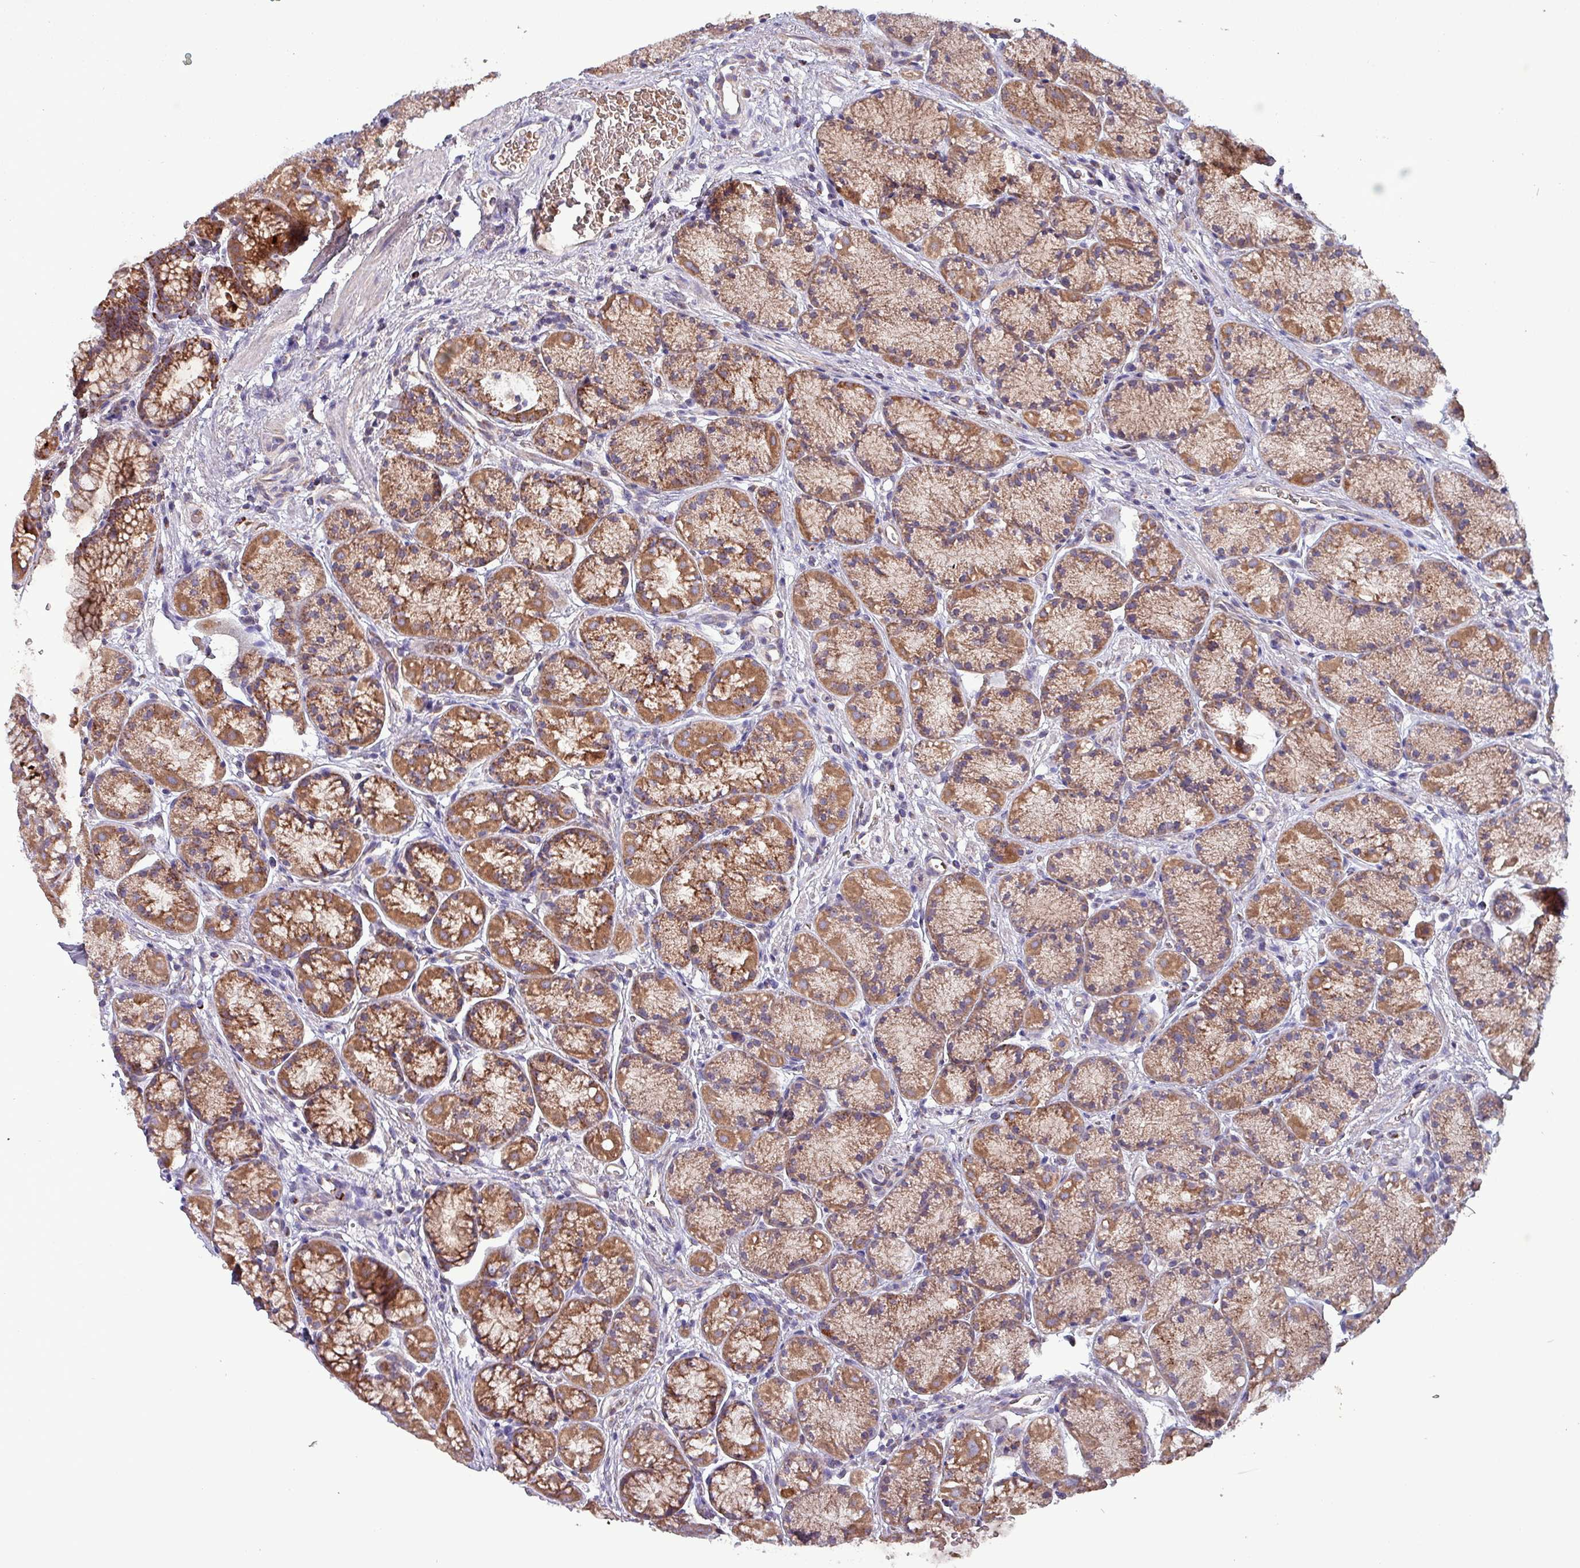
{"staining": {"intensity": "moderate", "quantity": ">75%", "location": "cytoplasmic/membranous"}, "tissue": "stomach", "cell_type": "Glandular cells", "image_type": "normal", "snomed": [{"axis": "morphology", "description": "Normal tissue, NOS"}, {"axis": "topography", "description": "Stomach"}], "caption": "The image reveals immunohistochemical staining of unremarkable stomach. There is moderate cytoplasmic/membranous positivity is identified in about >75% of glandular cells. (brown staining indicates protein expression, while blue staining denotes nuclei).", "gene": "ZNF322", "patient": {"sex": "male", "age": 63}}